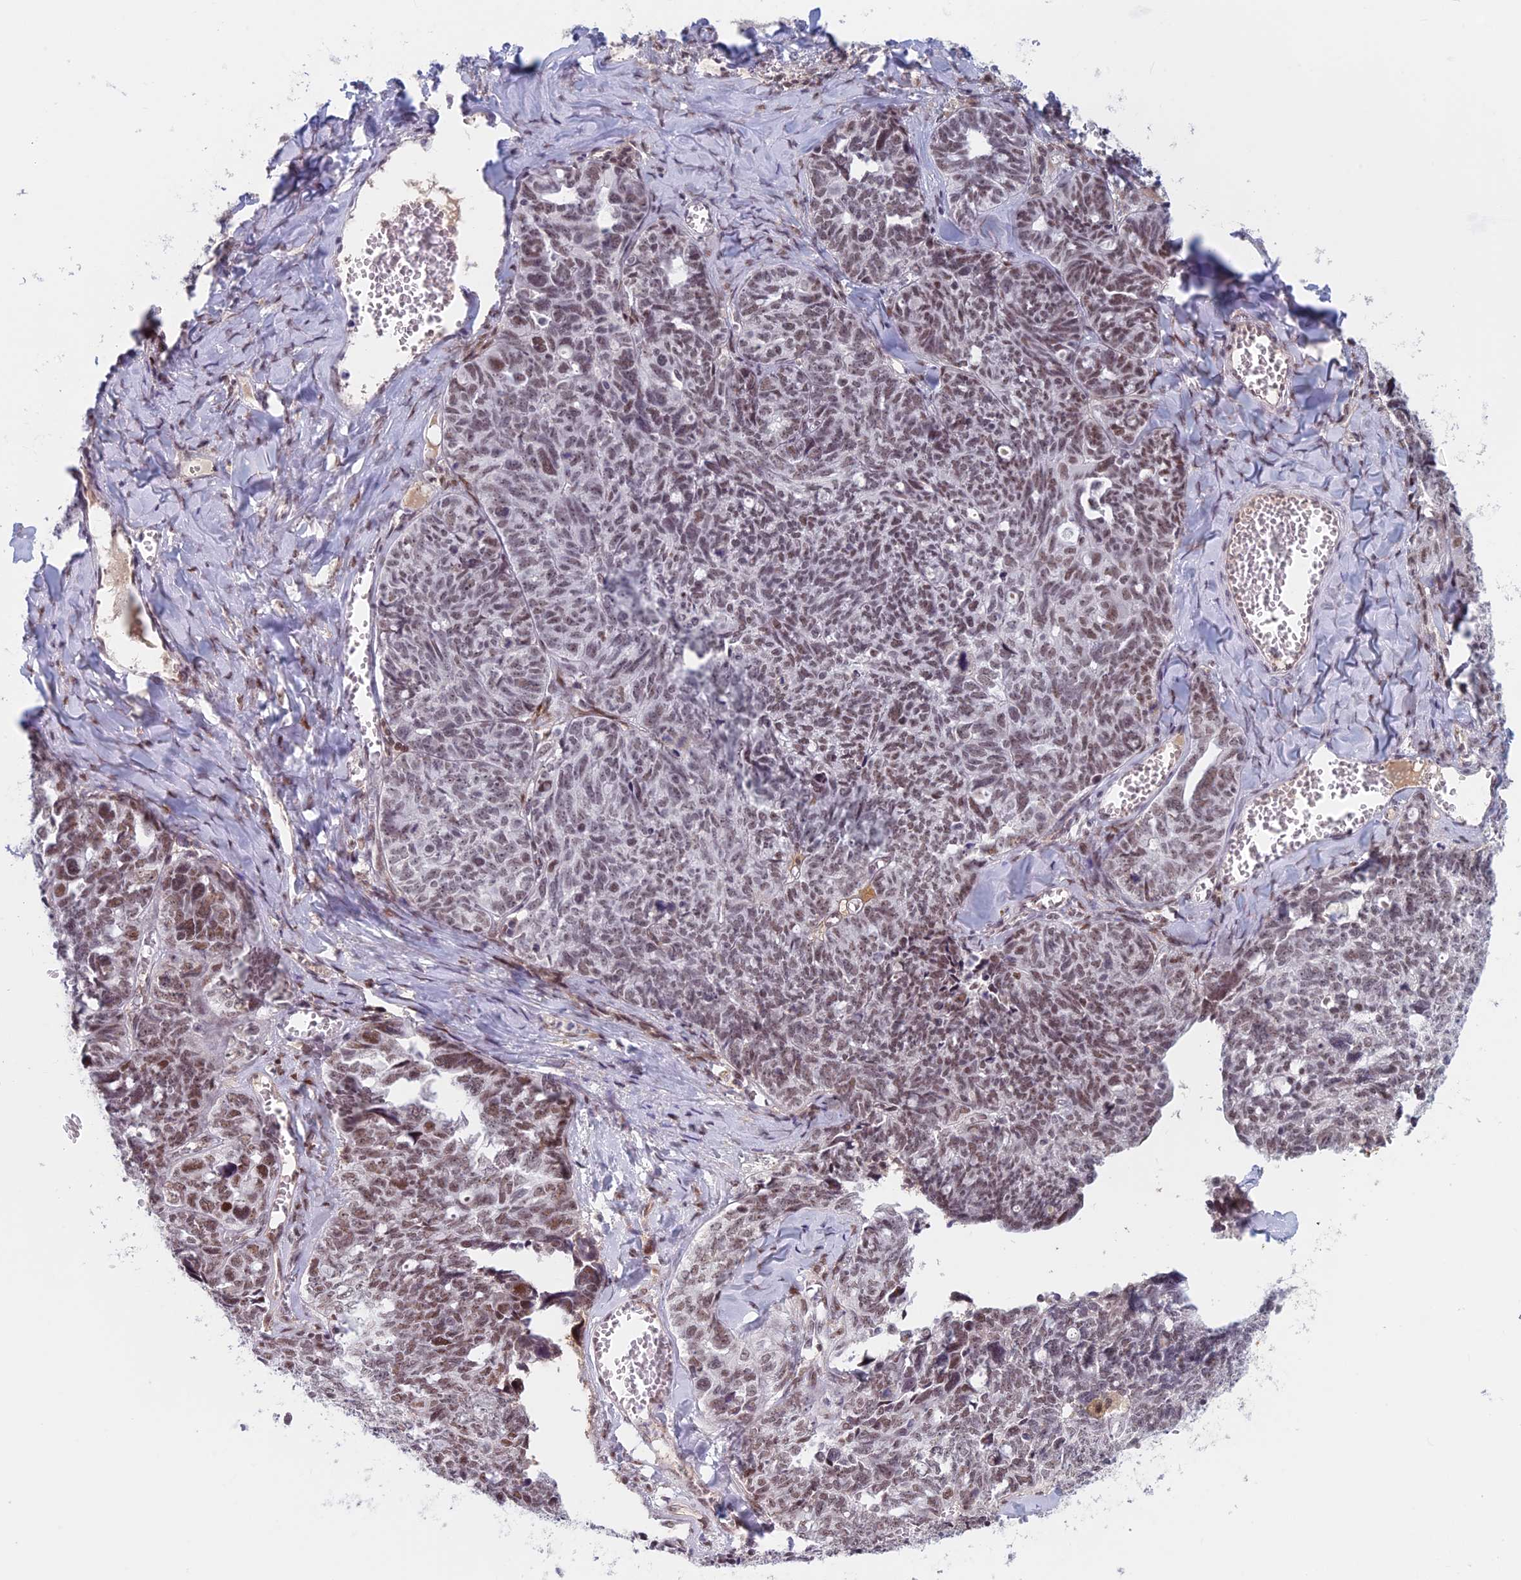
{"staining": {"intensity": "moderate", "quantity": ">75%", "location": "nuclear"}, "tissue": "ovarian cancer", "cell_type": "Tumor cells", "image_type": "cancer", "snomed": [{"axis": "morphology", "description": "Cystadenocarcinoma, serous, NOS"}, {"axis": "topography", "description": "Ovary"}], "caption": "Moderate nuclear expression is seen in approximately >75% of tumor cells in ovarian serous cystadenocarcinoma. (Stains: DAB (3,3'-diaminobenzidine) in brown, nuclei in blue, Microscopy: brightfield microscopy at high magnification).", "gene": "ASH2L", "patient": {"sex": "female", "age": 79}}